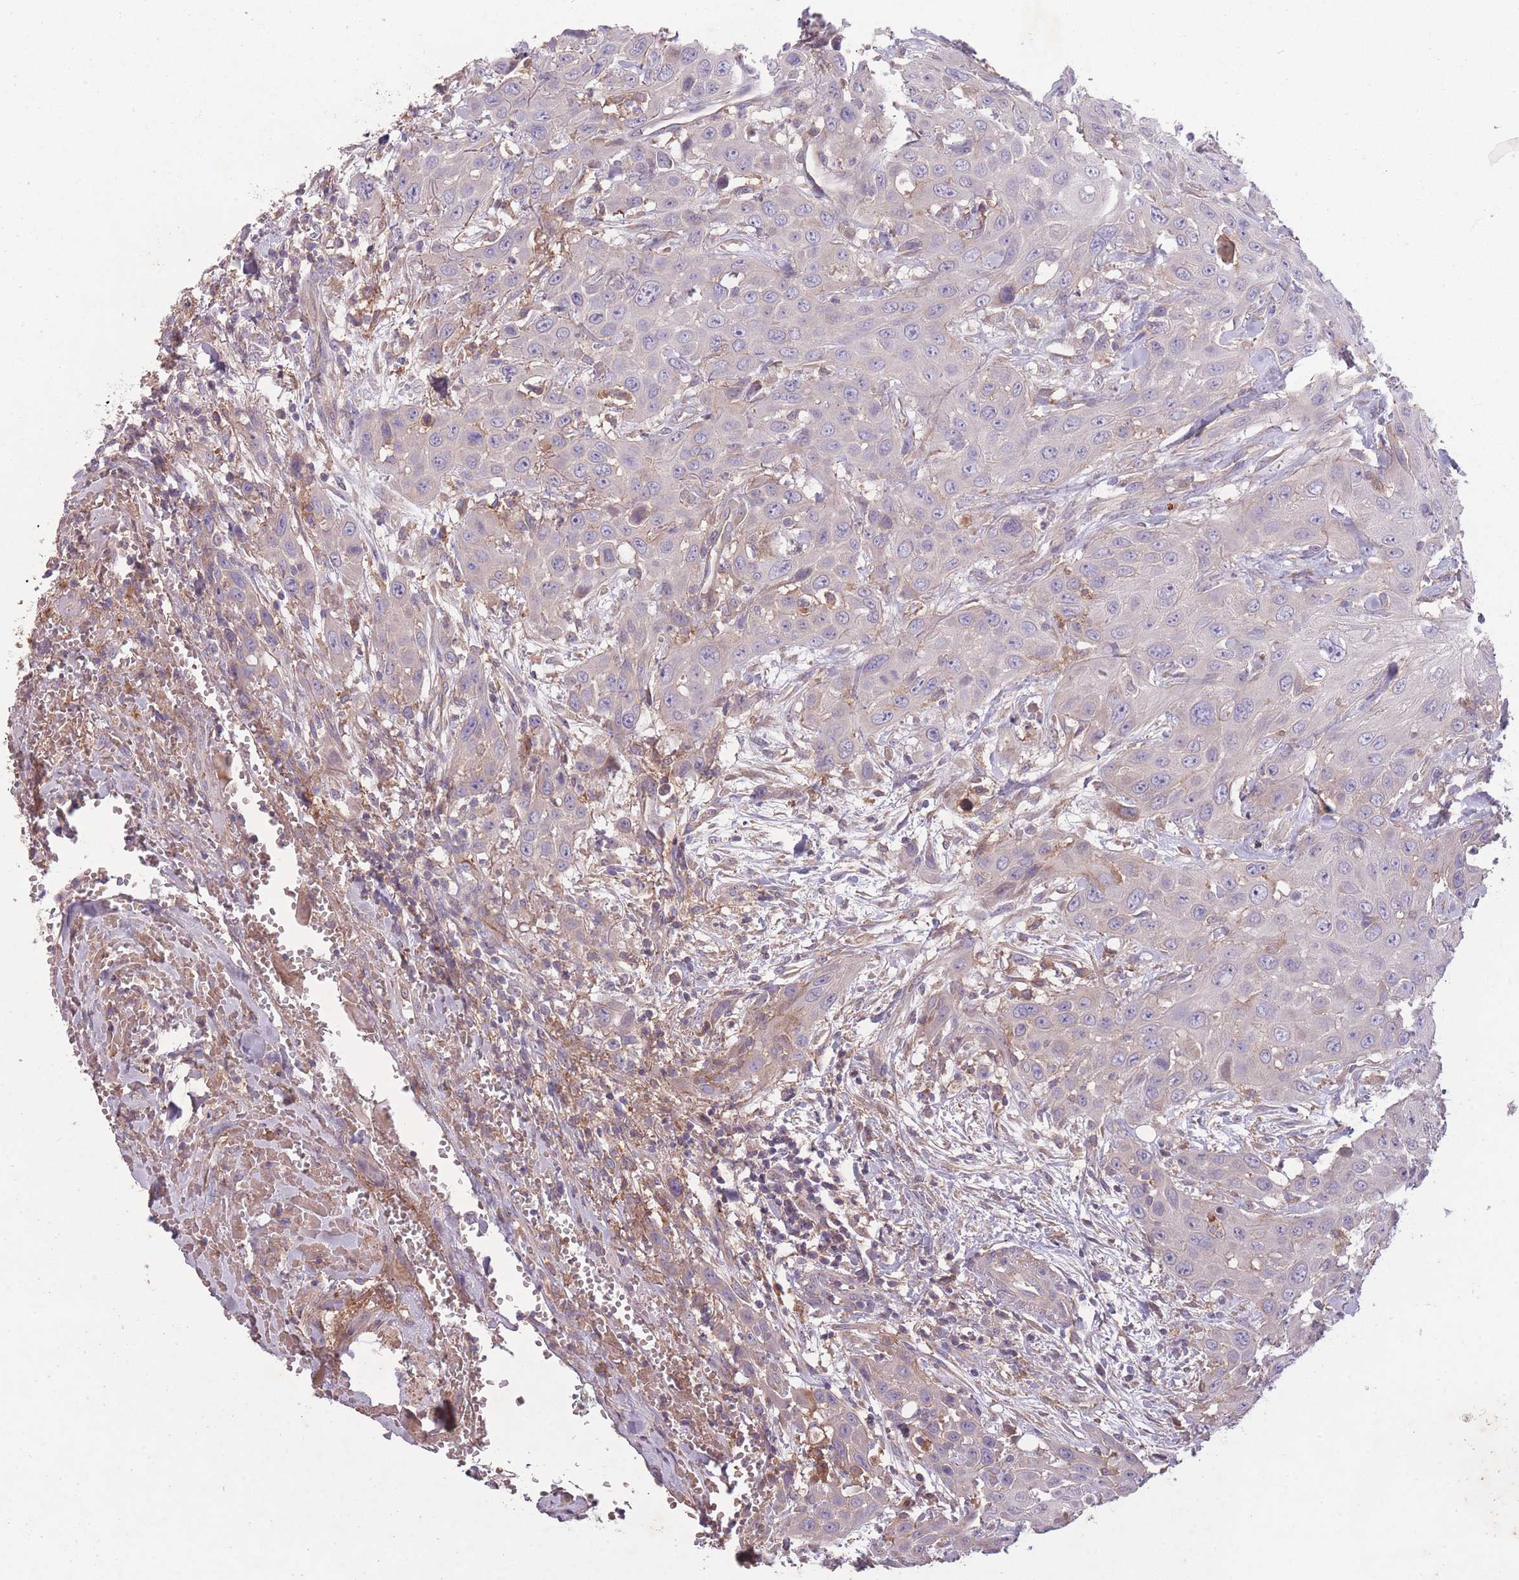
{"staining": {"intensity": "negative", "quantity": "none", "location": "none"}, "tissue": "head and neck cancer", "cell_type": "Tumor cells", "image_type": "cancer", "snomed": [{"axis": "morphology", "description": "Squamous cell carcinoma, NOS"}, {"axis": "topography", "description": "Head-Neck"}], "caption": "The histopathology image shows no significant staining in tumor cells of head and neck squamous cell carcinoma.", "gene": "OR2V2", "patient": {"sex": "male", "age": 81}}